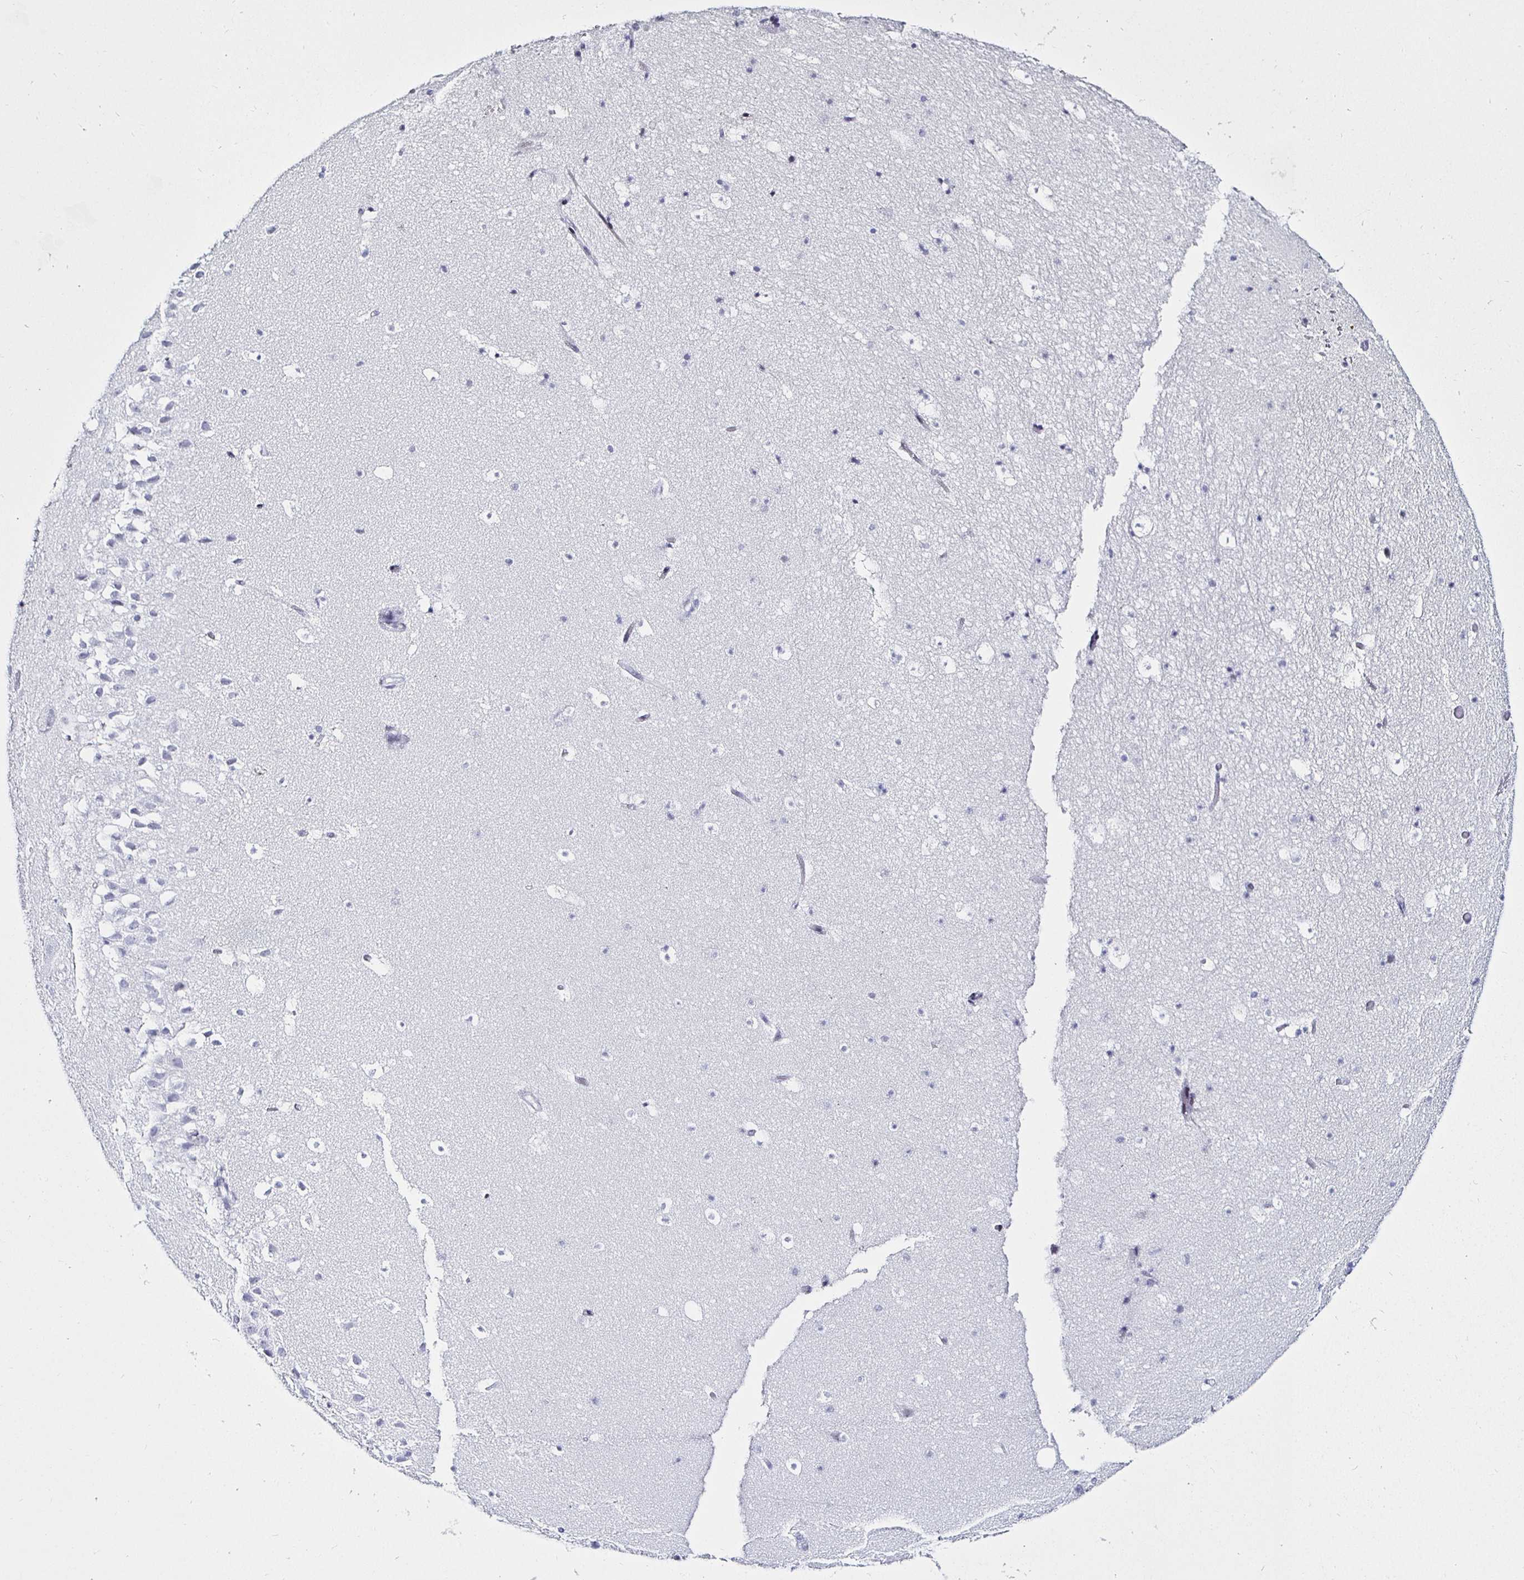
{"staining": {"intensity": "negative", "quantity": "none", "location": "none"}, "tissue": "hippocampus", "cell_type": "Glial cells", "image_type": "normal", "snomed": [{"axis": "morphology", "description": "Normal tissue, NOS"}, {"axis": "topography", "description": "Hippocampus"}], "caption": "High magnification brightfield microscopy of normal hippocampus stained with DAB (brown) and counterstained with hematoxylin (blue): glial cells show no significant expression. The staining is performed using DAB brown chromogen with nuclei counter-stained in using hematoxylin.", "gene": "KRT4", "patient": {"sex": "male", "age": 26}}